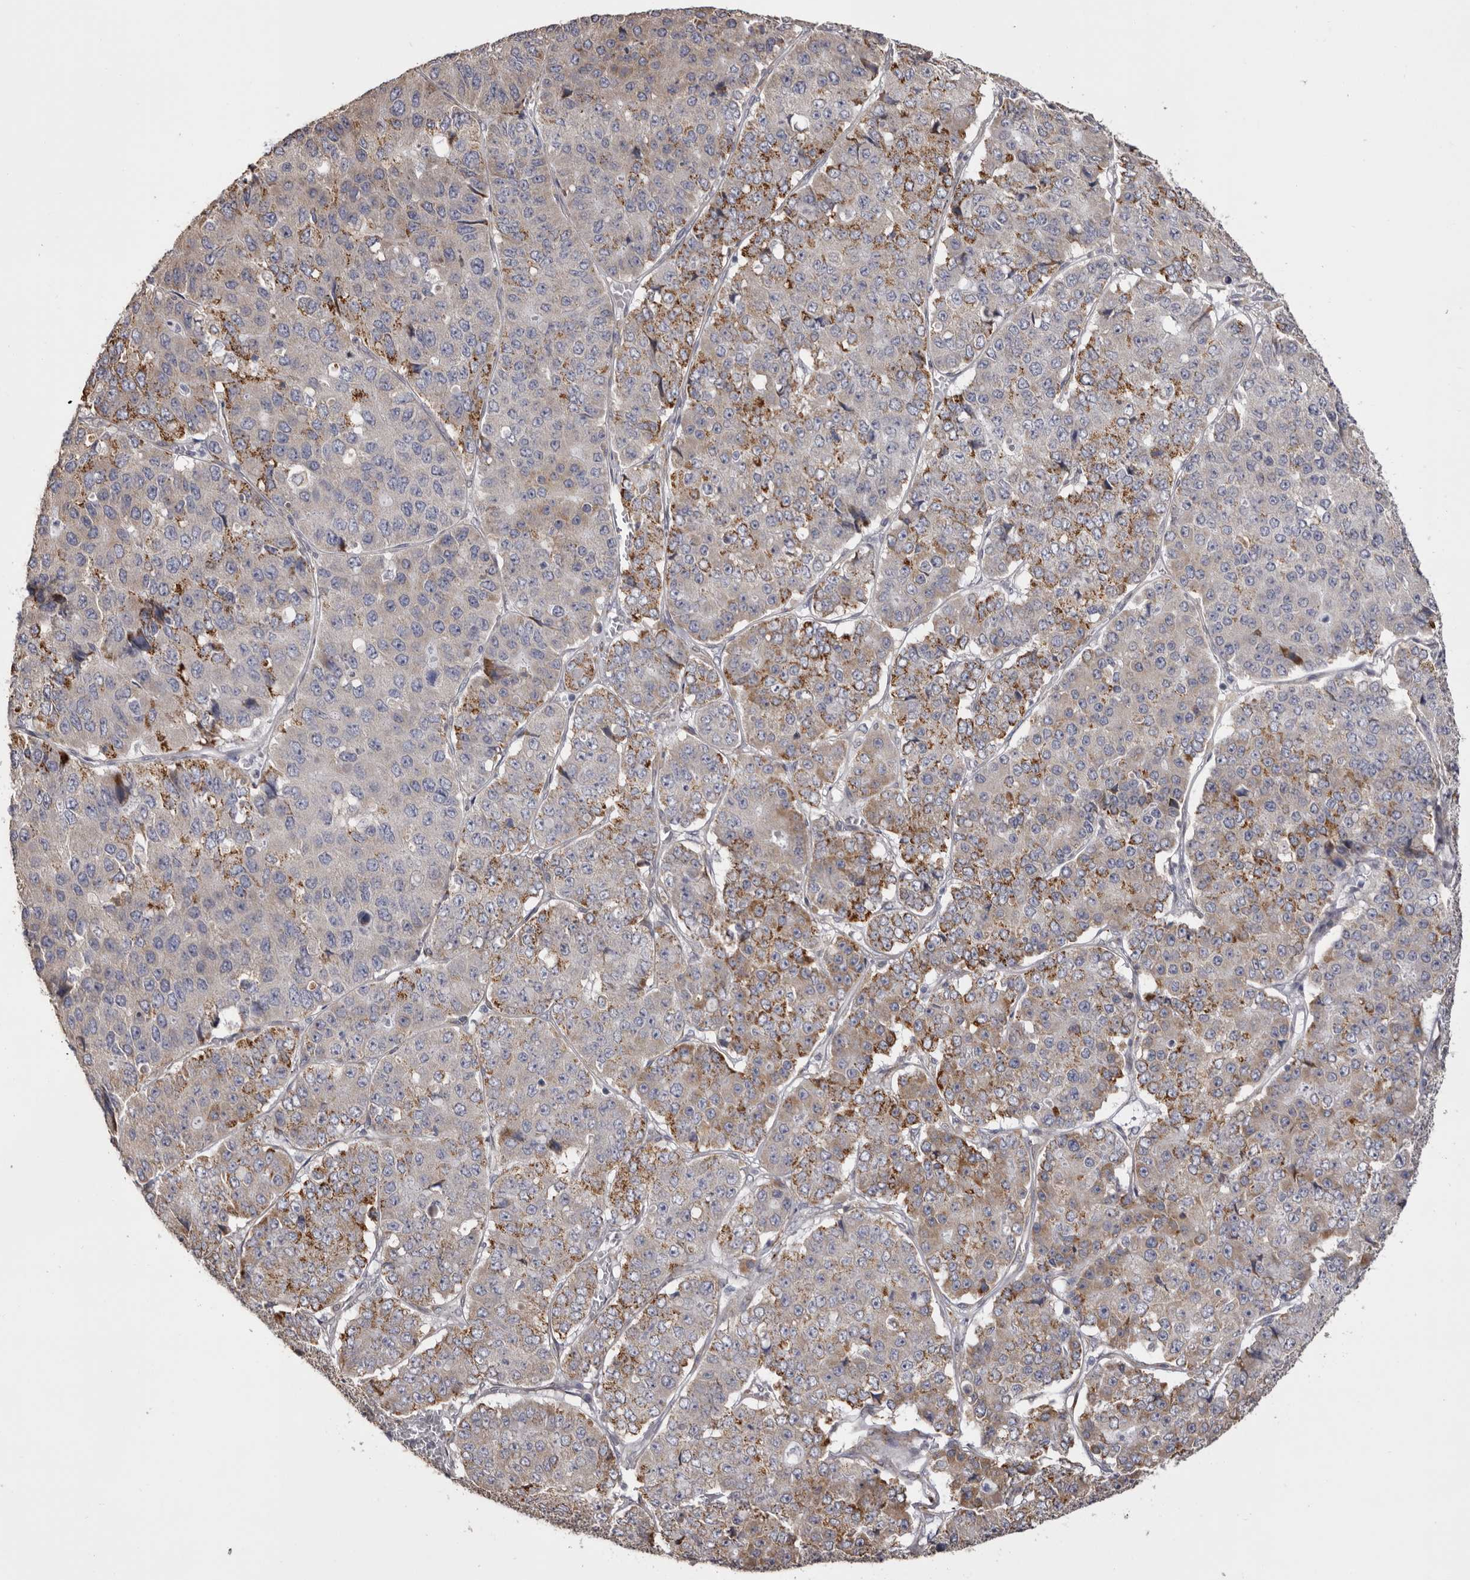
{"staining": {"intensity": "moderate", "quantity": "<25%", "location": "cytoplasmic/membranous"}, "tissue": "pancreatic cancer", "cell_type": "Tumor cells", "image_type": "cancer", "snomed": [{"axis": "morphology", "description": "Adenocarcinoma, NOS"}, {"axis": "topography", "description": "Pancreas"}], "caption": "Moderate cytoplasmic/membranous protein staining is present in about <25% of tumor cells in pancreatic cancer. Using DAB (brown) and hematoxylin (blue) stains, captured at high magnification using brightfield microscopy.", "gene": "PIGX", "patient": {"sex": "male", "age": 50}}